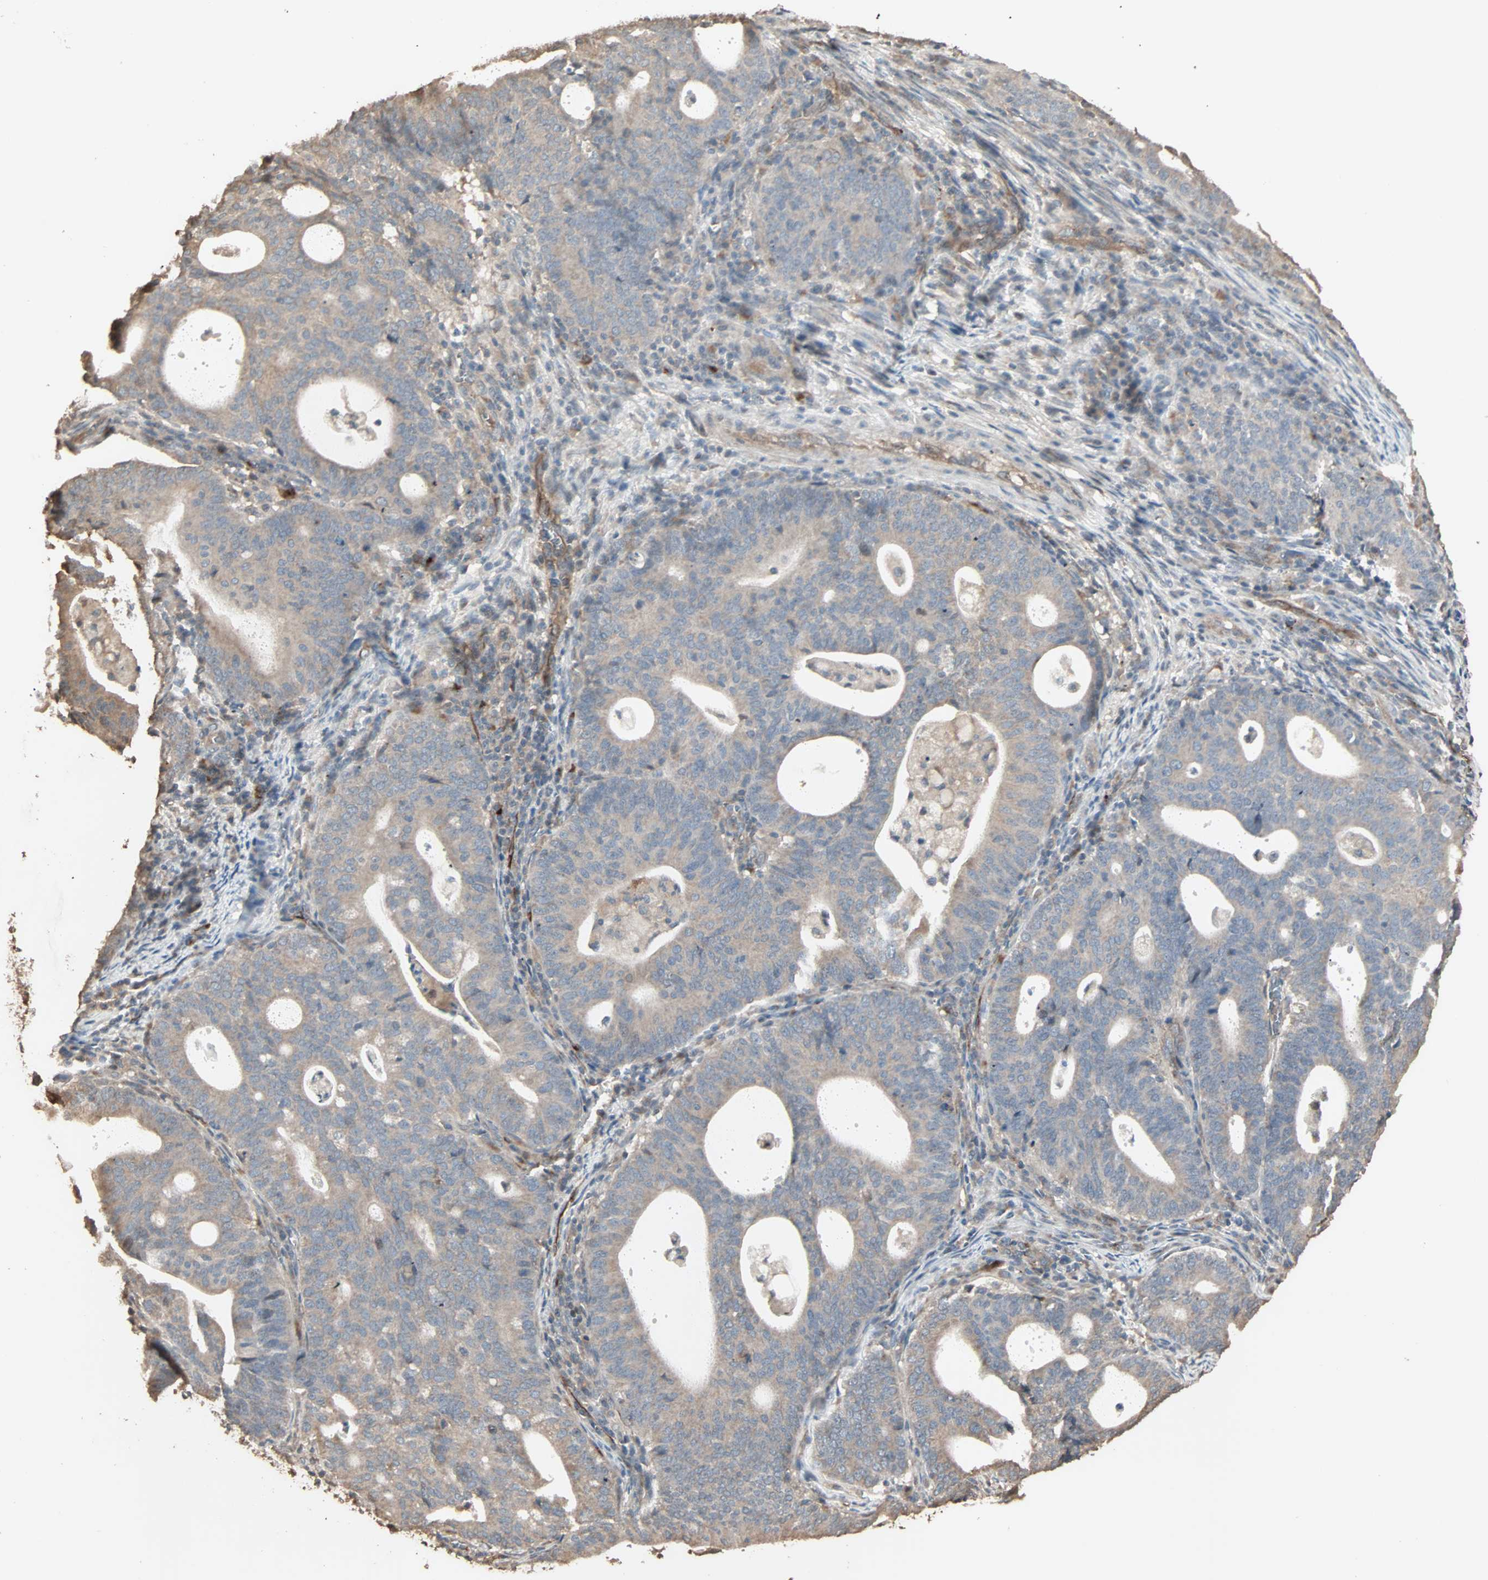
{"staining": {"intensity": "weak", "quantity": ">75%", "location": "cytoplasmic/membranous"}, "tissue": "endometrial cancer", "cell_type": "Tumor cells", "image_type": "cancer", "snomed": [{"axis": "morphology", "description": "Adenocarcinoma, NOS"}, {"axis": "topography", "description": "Uterus"}], "caption": "Immunohistochemical staining of human endometrial cancer exhibits low levels of weak cytoplasmic/membranous protein positivity in about >75% of tumor cells.", "gene": "CALCRL", "patient": {"sex": "female", "age": 83}}